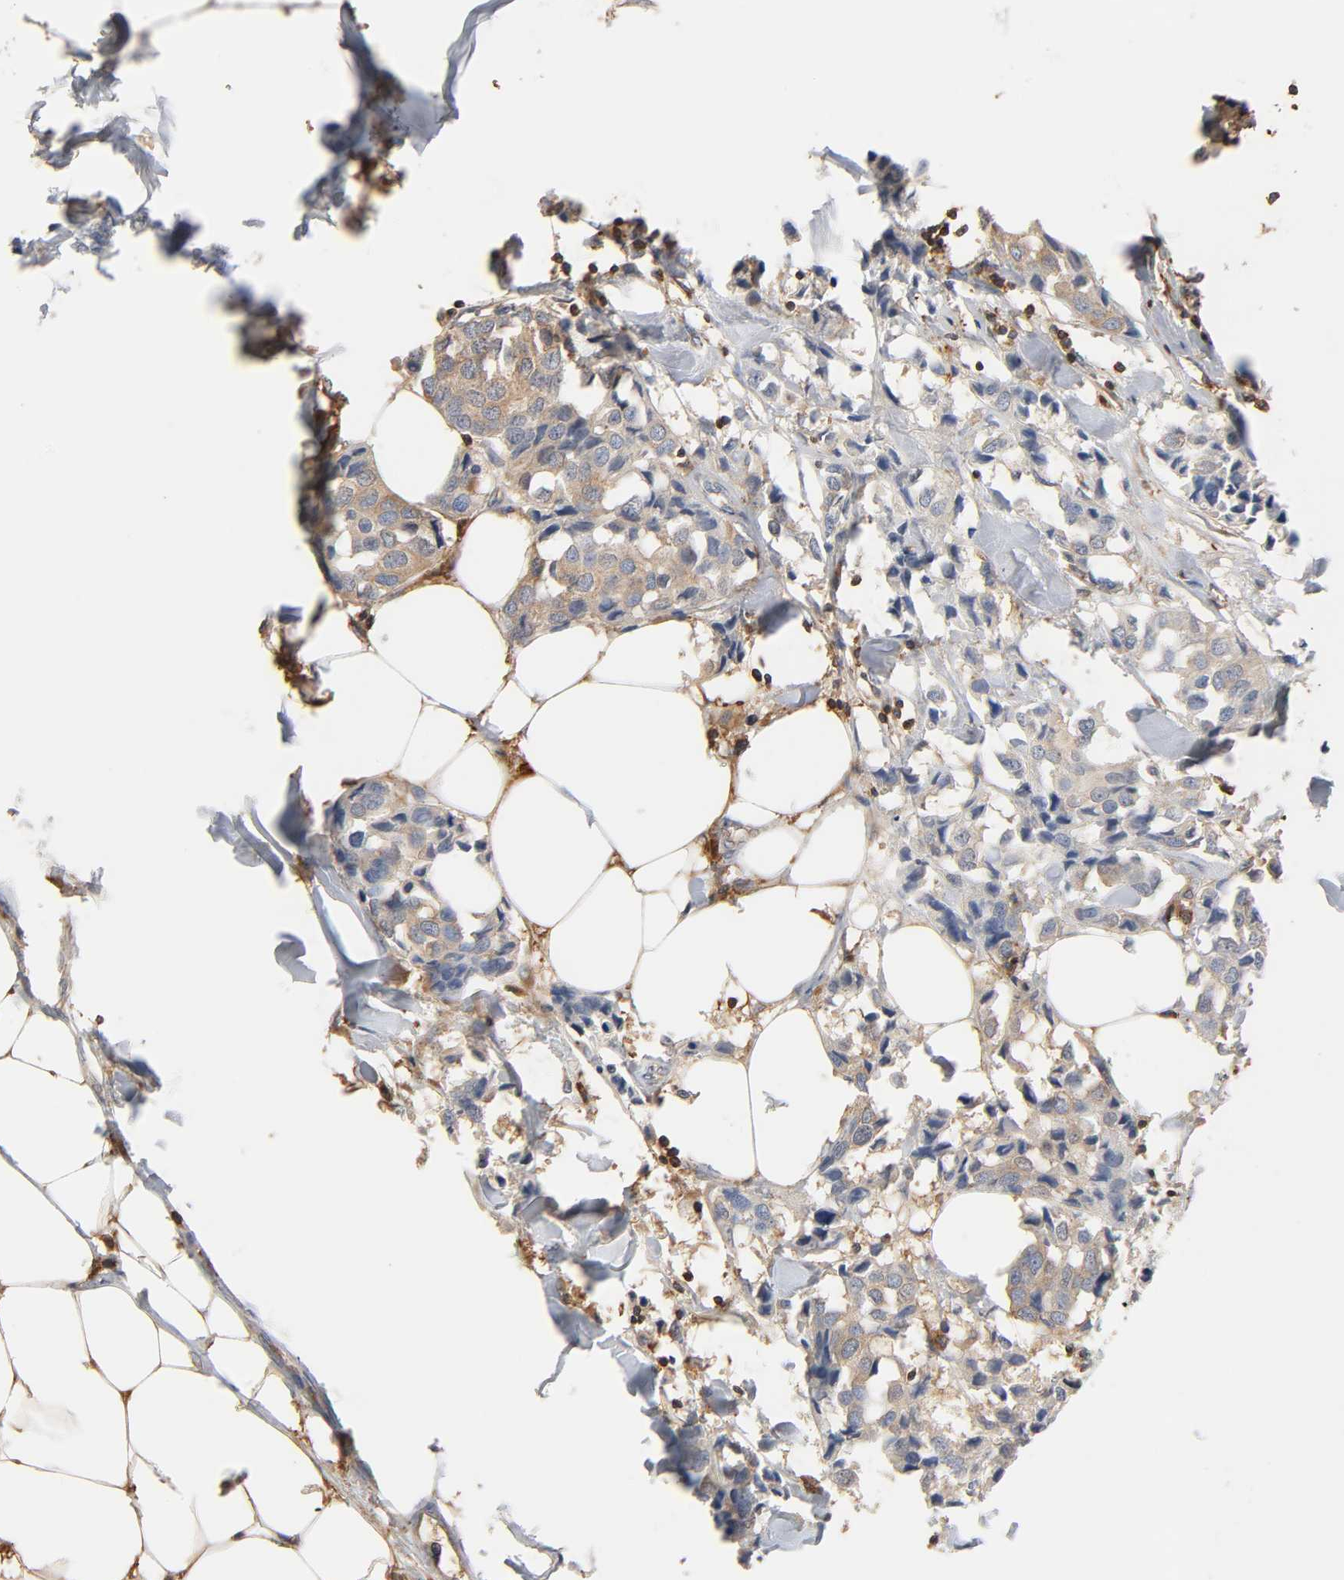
{"staining": {"intensity": "moderate", "quantity": "25%-75%", "location": "cytoplasmic/membranous"}, "tissue": "breast cancer", "cell_type": "Tumor cells", "image_type": "cancer", "snomed": [{"axis": "morphology", "description": "Duct carcinoma"}, {"axis": "topography", "description": "Breast"}], "caption": "Immunohistochemistry staining of breast cancer, which reveals medium levels of moderate cytoplasmic/membranous expression in about 25%-75% of tumor cells indicating moderate cytoplasmic/membranous protein positivity. The staining was performed using DAB (3,3'-diaminobenzidine) (brown) for protein detection and nuclei were counterstained in hematoxylin (blue).", "gene": "BIN1", "patient": {"sex": "female", "age": 80}}